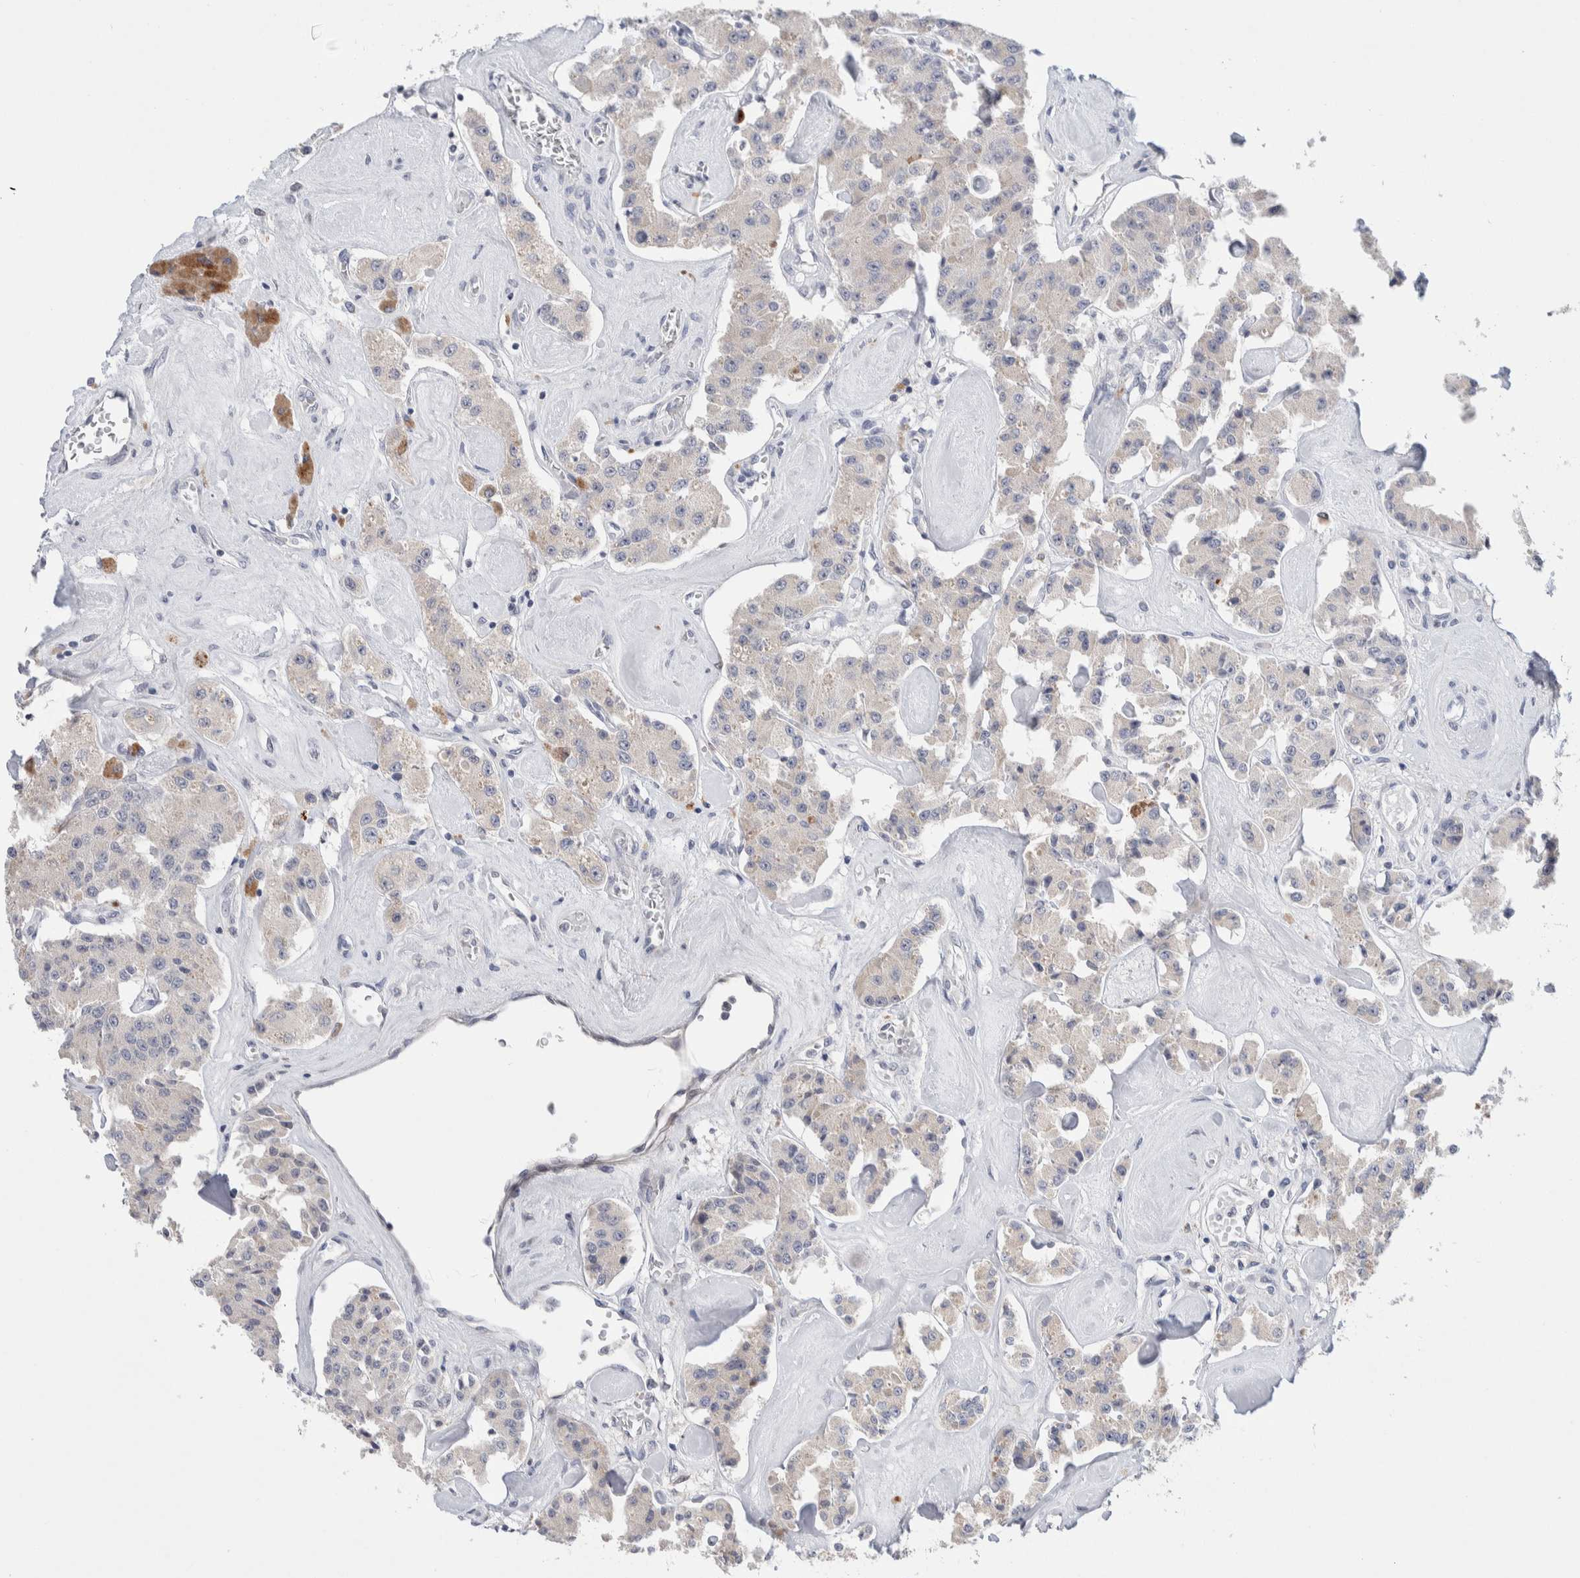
{"staining": {"intensity": "negative", "quantity": "none", "location": "none"}, "tissue": "carcinoid", "cell_type": "Tumor cells", "image_type": "cancer", "snomed": [{"axis": "morphology", "description": "Carcinoid, malignant, NOS"}, {"axis": "topography", "description": "Pancreas"}], "caption": "The immunohistochemistry image has no significant expression in tumor cells of carcinoid tissue.", "gene": "DNAJB6", "patient": {"sex": "male", "age": 41}}